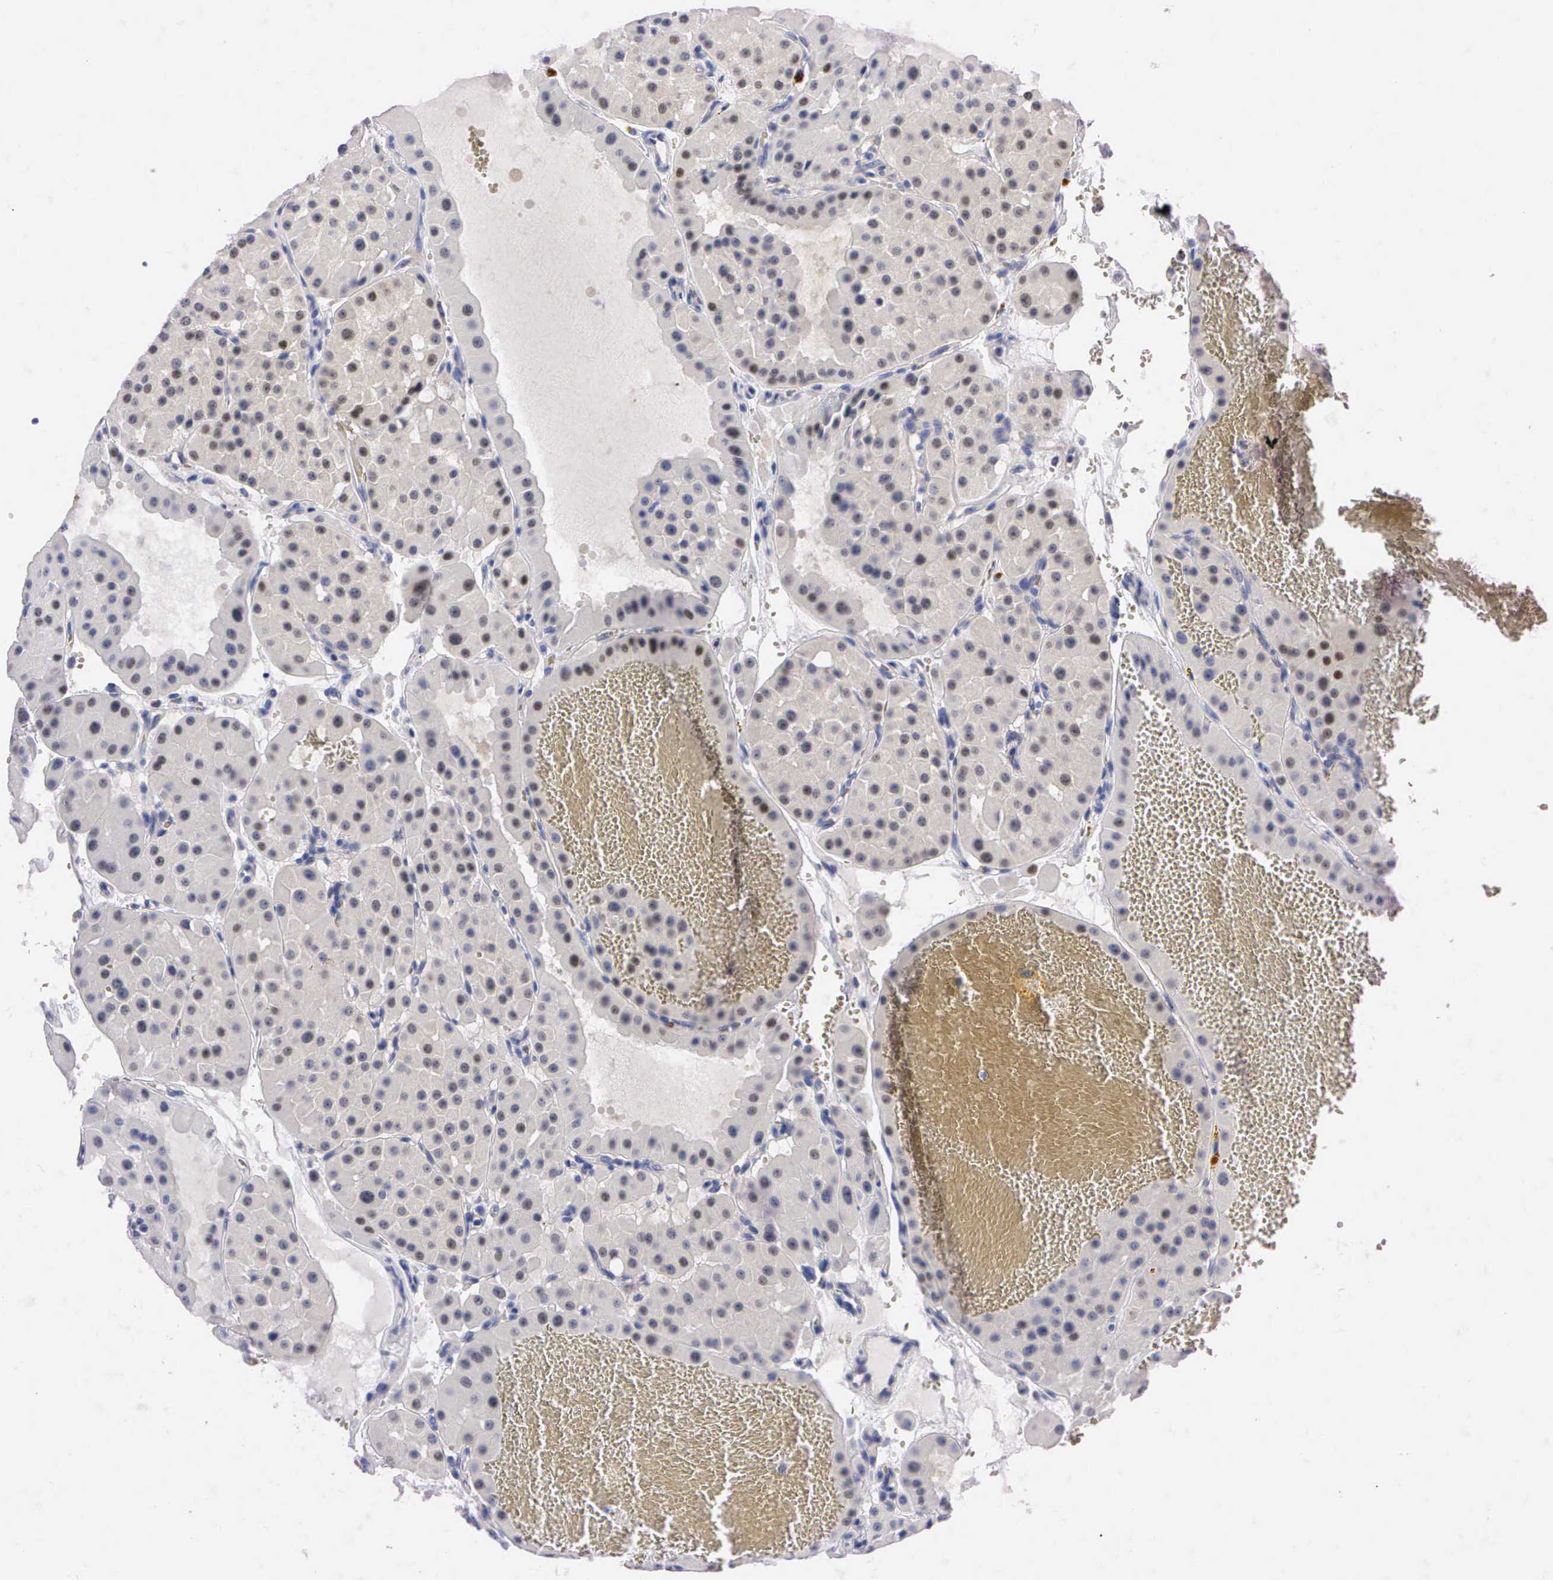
{"staining": {"intensity": "moderate", "quantity": "<25%", "location": "nuclear"}, "tissue": "renal cancer", "cell_type": "Tumor cells", "image_type": "cancer", "snomed": [{"axis": "morphology", "description": "Adenocarcinoma, uncertain malignant potential"}, {"axis": "topography", "description": "Kidney"}], "caption": "DAB immunohistochemical staining of human renal adenocarcinoma,  uncertain malignant potential exhibits moderate nuclear protein staining in approximately <25% of tumor cells.", "gene": "PGR", "patient": {"sex": "male", "age": 63}}